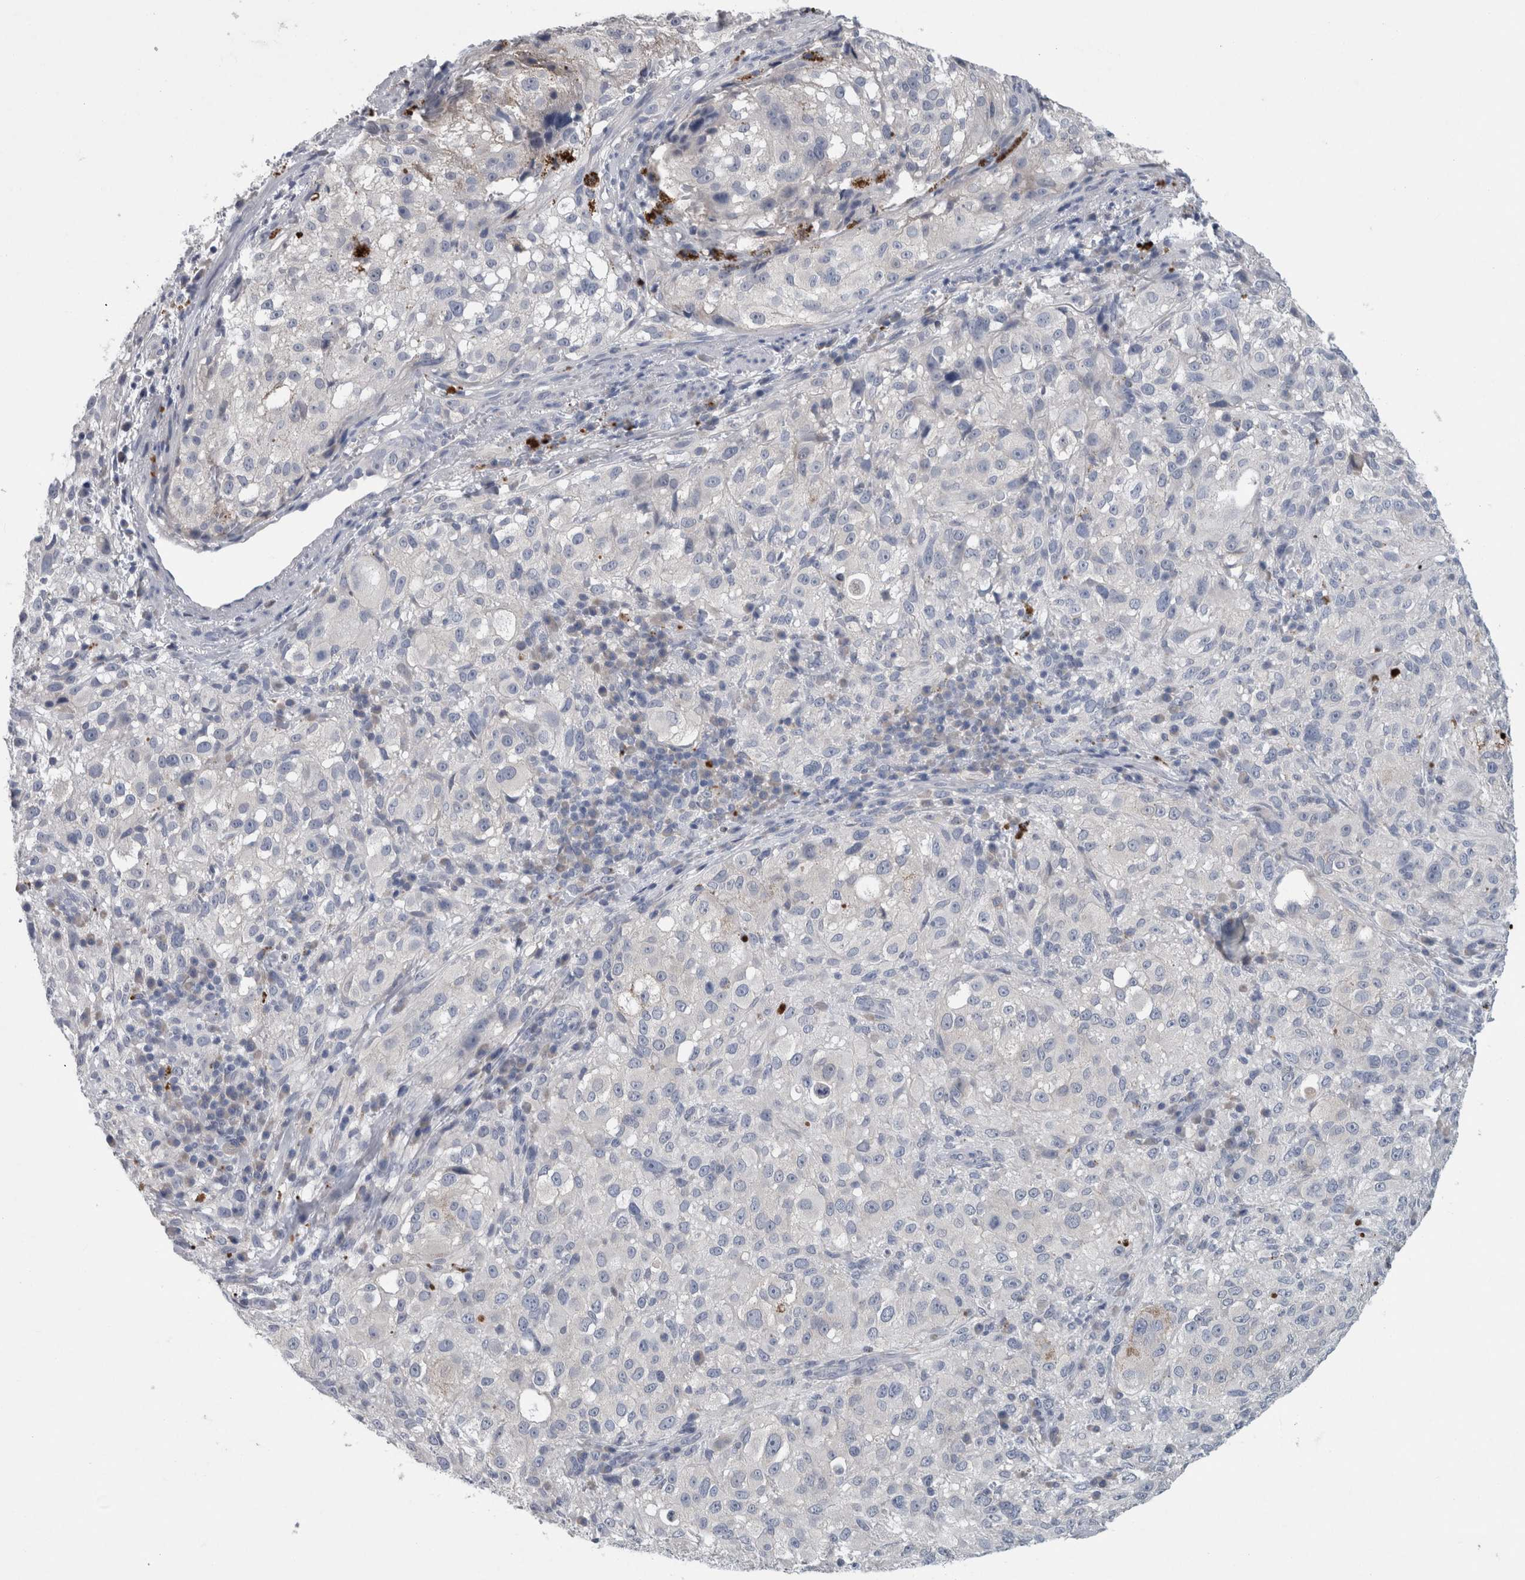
{"staining": {"intensity": "negative", "quantity": "none", "location": "none"}, "tissue": "melanoma", "cell_type": "Tumor cells", "image_type": "cancer", "snomed": [{"axis": "morphology", "description": "Necrosis, NOS"}, {"axis": "morphology", "description": "Malignant melanoma, NOS"}, {"axis": "topography", "description": "Skin"}], "caption": "The photomicrograph displays no significant expression in tumor cells of melanoma.", "gene": "FAM83H", "patient": {"sex": "female", "age": 87}}